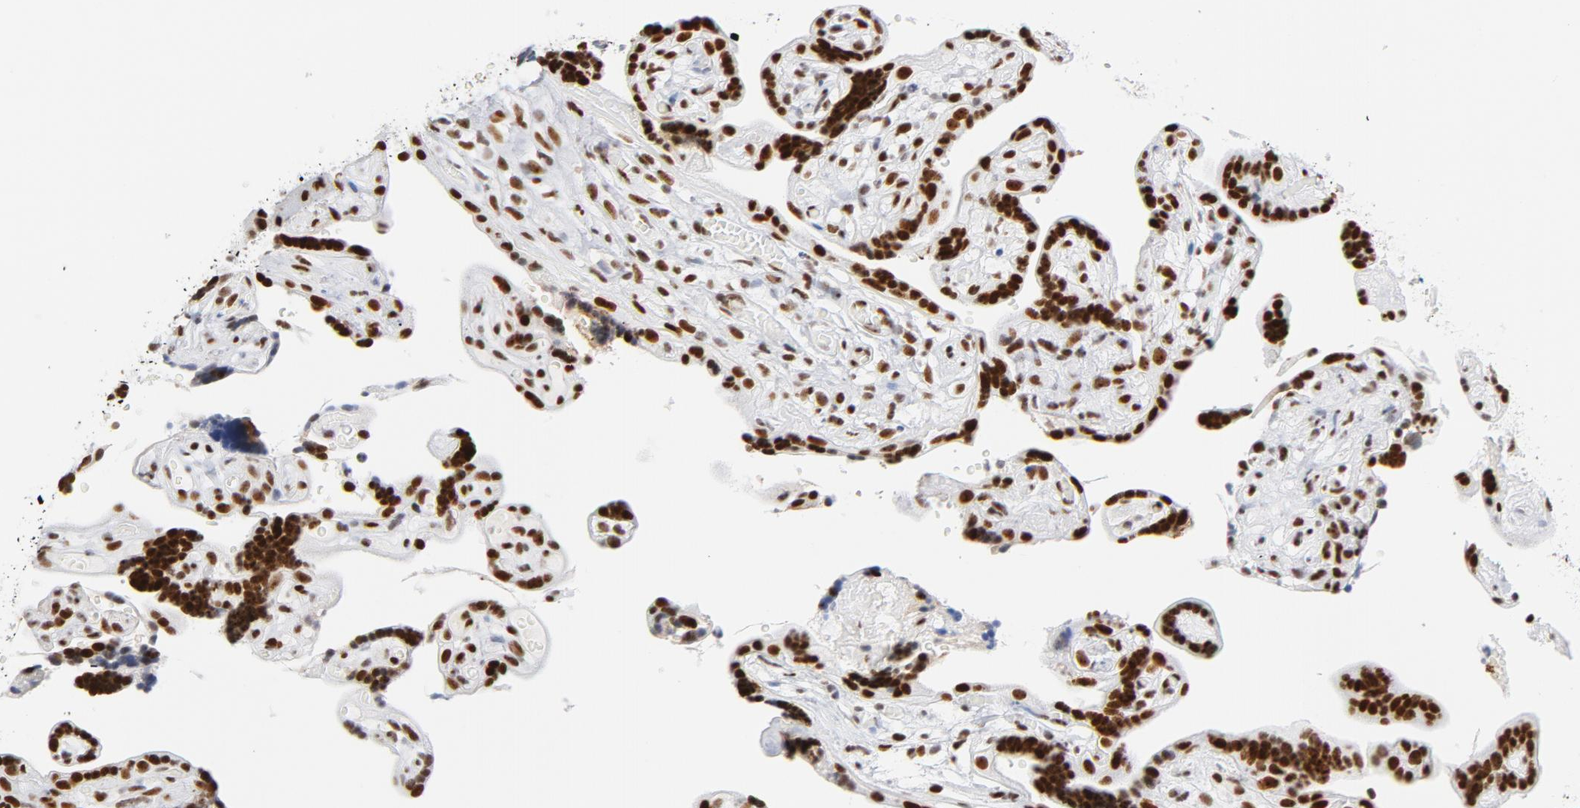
{"staining": {"intensity": "strong", "quantity": ">75%", "location": "nuclear"}, "tissue": "placenta", "cell_type": "Decidual cells", "image_type": "normal", "snomed": [{"axis": "morphology", "description": "Normal tissue, NOS"}, {"axis": "topography", "description": "Placenta"}], "caption": "Immunohistochemical staining of normal placenta demonstrates >75% levels of strong nuclear protein positivity in approximately >75% of decidual cells.", "gene": "XRCC5", "patient": {"sex": "female", "age": 30}}